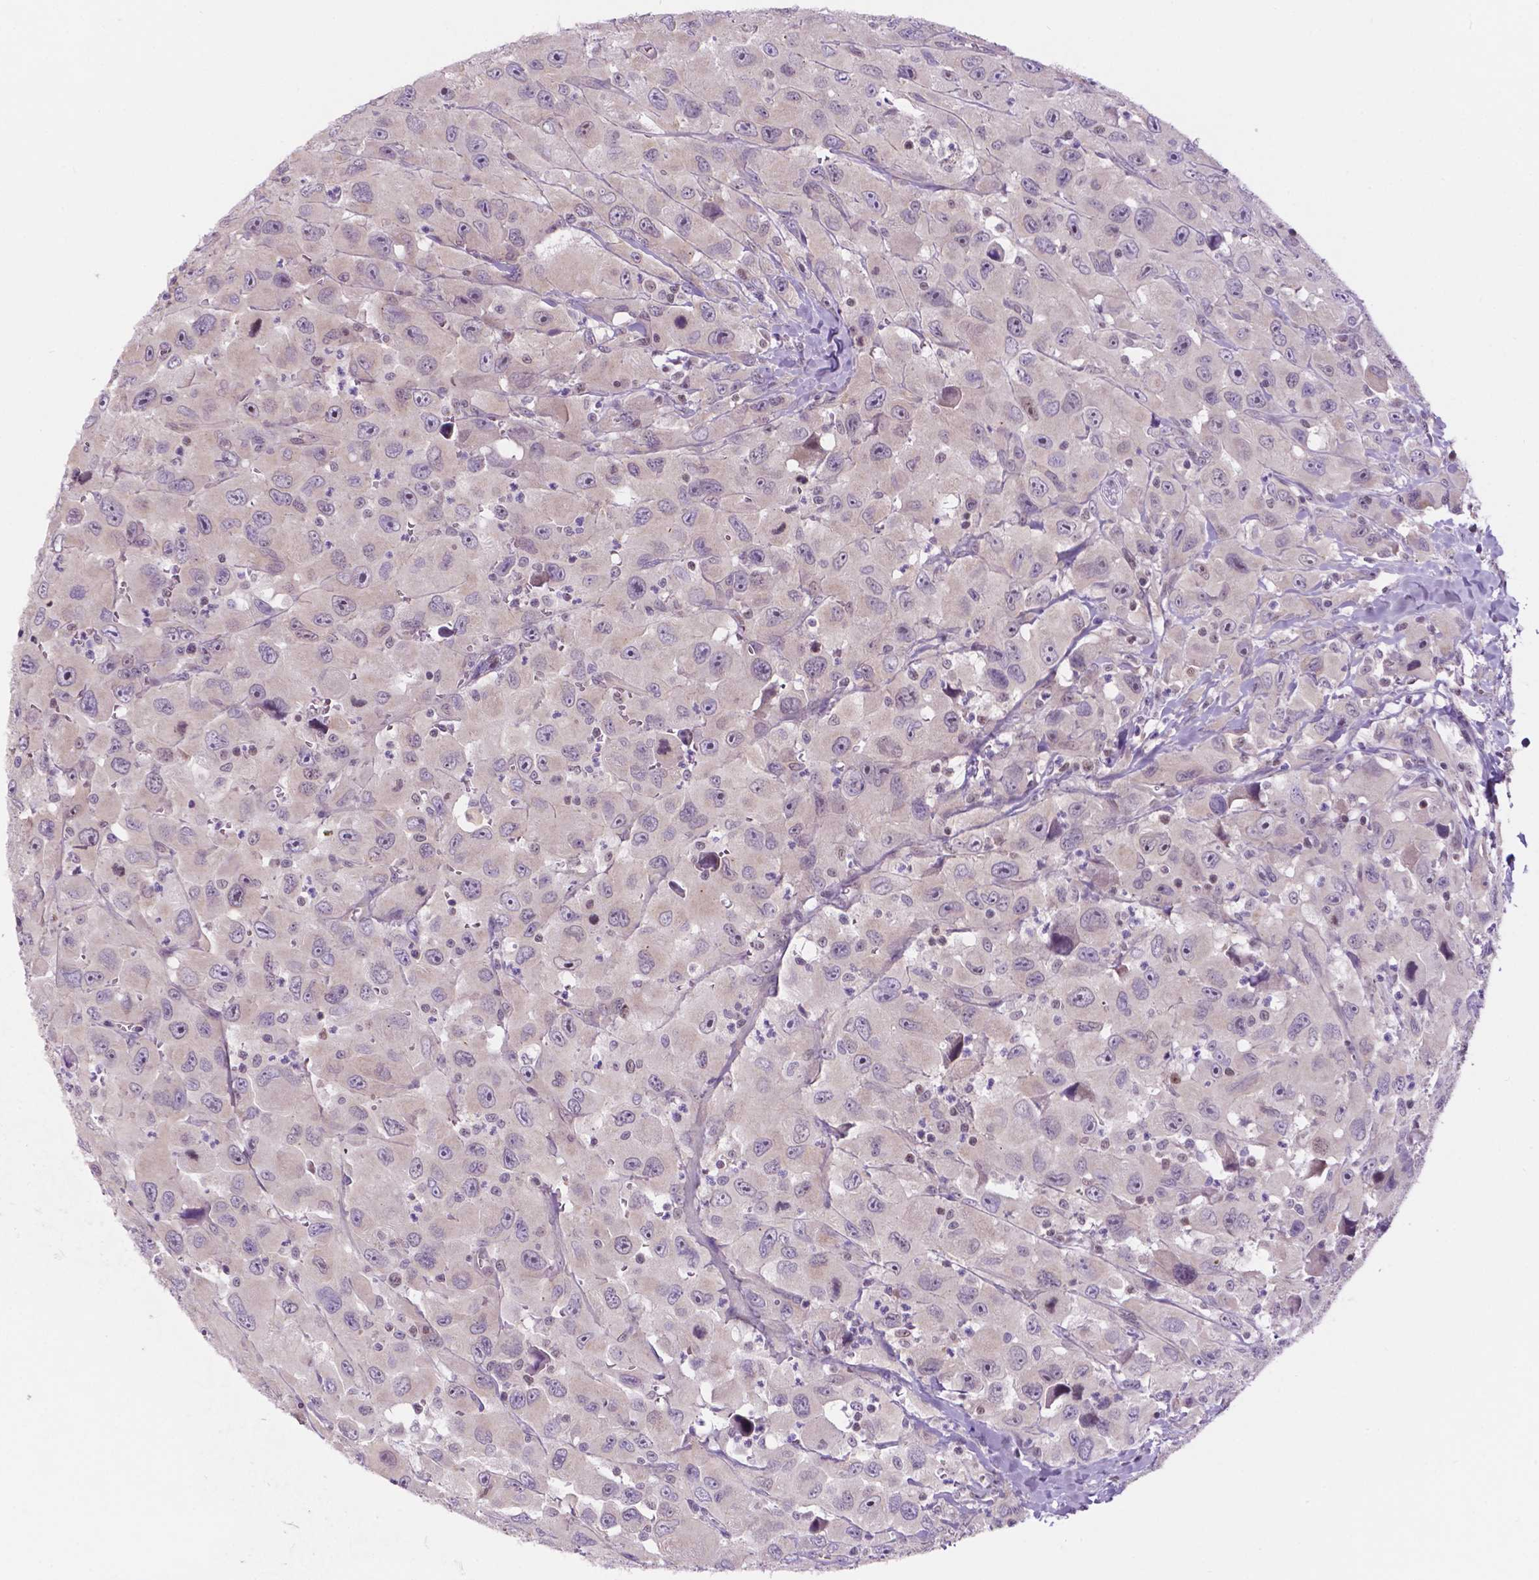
{"staining": {"intensity": "weak", "quantity": "<25%", "location": "nuclear"}, "tissue": "head and neck cancer", "cell_type": "Tumor cells", "image_type": "cancer", "snomed": [{"axis": "morphology", "description": "Squamous cell carcinoma, NOS"}, {"axis": "morphology", "description": "Squamous cell carcinoma, metastatic, NOS"}, {"axis": "topography", "description": "Oral tissue"}, {"axis": "topography", "description": "Head-Neck"}], "caption": "Protein analysis of head and neck squamous cell carcinoma exhibits no significant positivity in tumor cells. (DAB (3,3'-diaminobenzidine) IHC visualized using brightfield microscopy, high magnification).", "gene": "FAM50B", "patient": {"sex": "female", "age": 85}}